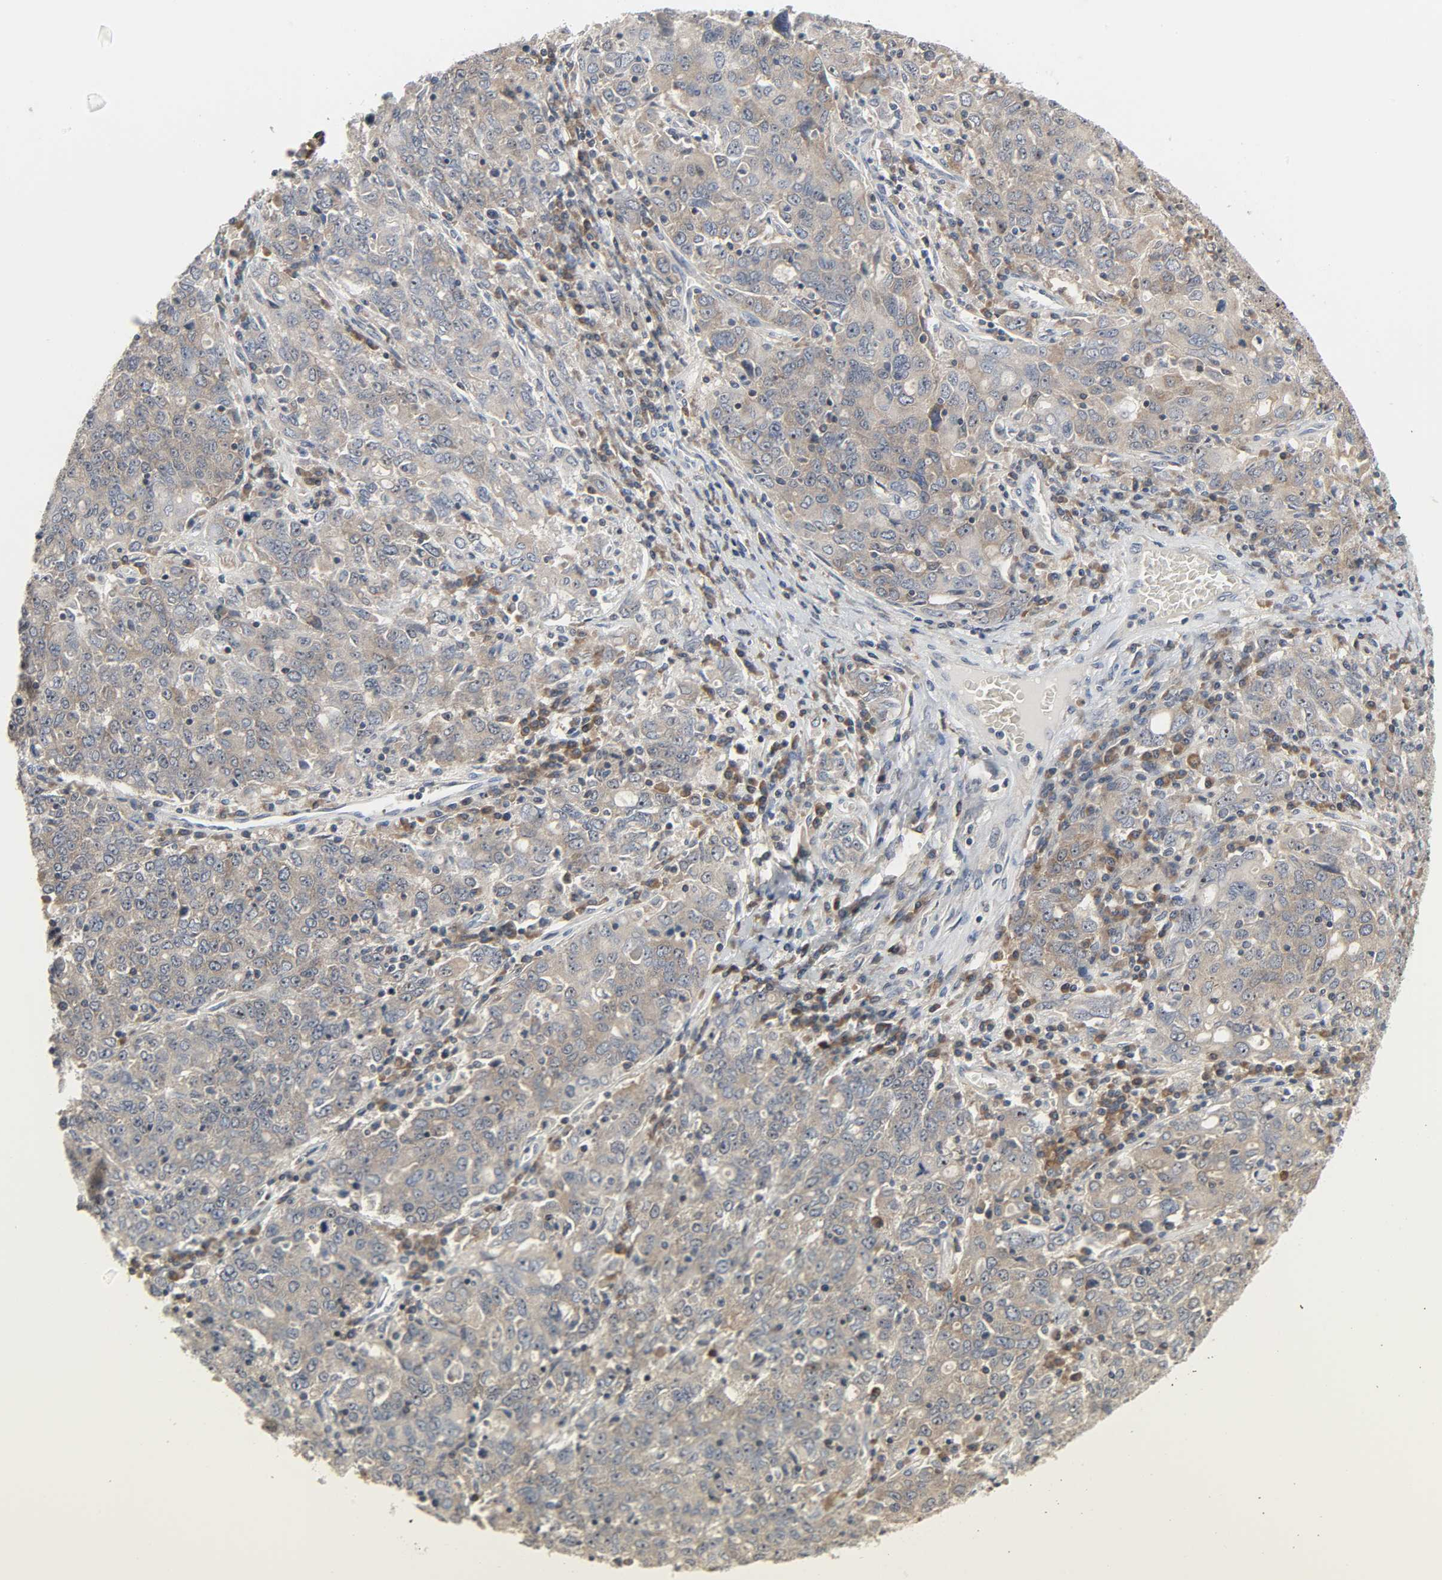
{"staining": {"intensity": "moderate", "quantity": ">75%", "location": "cytoplasmic/membranous,nuclear"}, "tissue": "ovarian cancer", "cell_type": "Tumor cells", "image_type": "cancer", "snomed": [{"axis": "morphology", "description": "Carcinoma, endometroid"}, {"axis": "topography", "description": "Ovary"}], "caption": "About >75% of tumor cells in endometroid carcinoma (ovarian) exhibit moderate cytoplasmic/membranous and nuclear protein staining as visualized by brown immunohistochemical staining.", "gene": "PLEKHA2", "patient": {"sex": "female", "age": 62}}